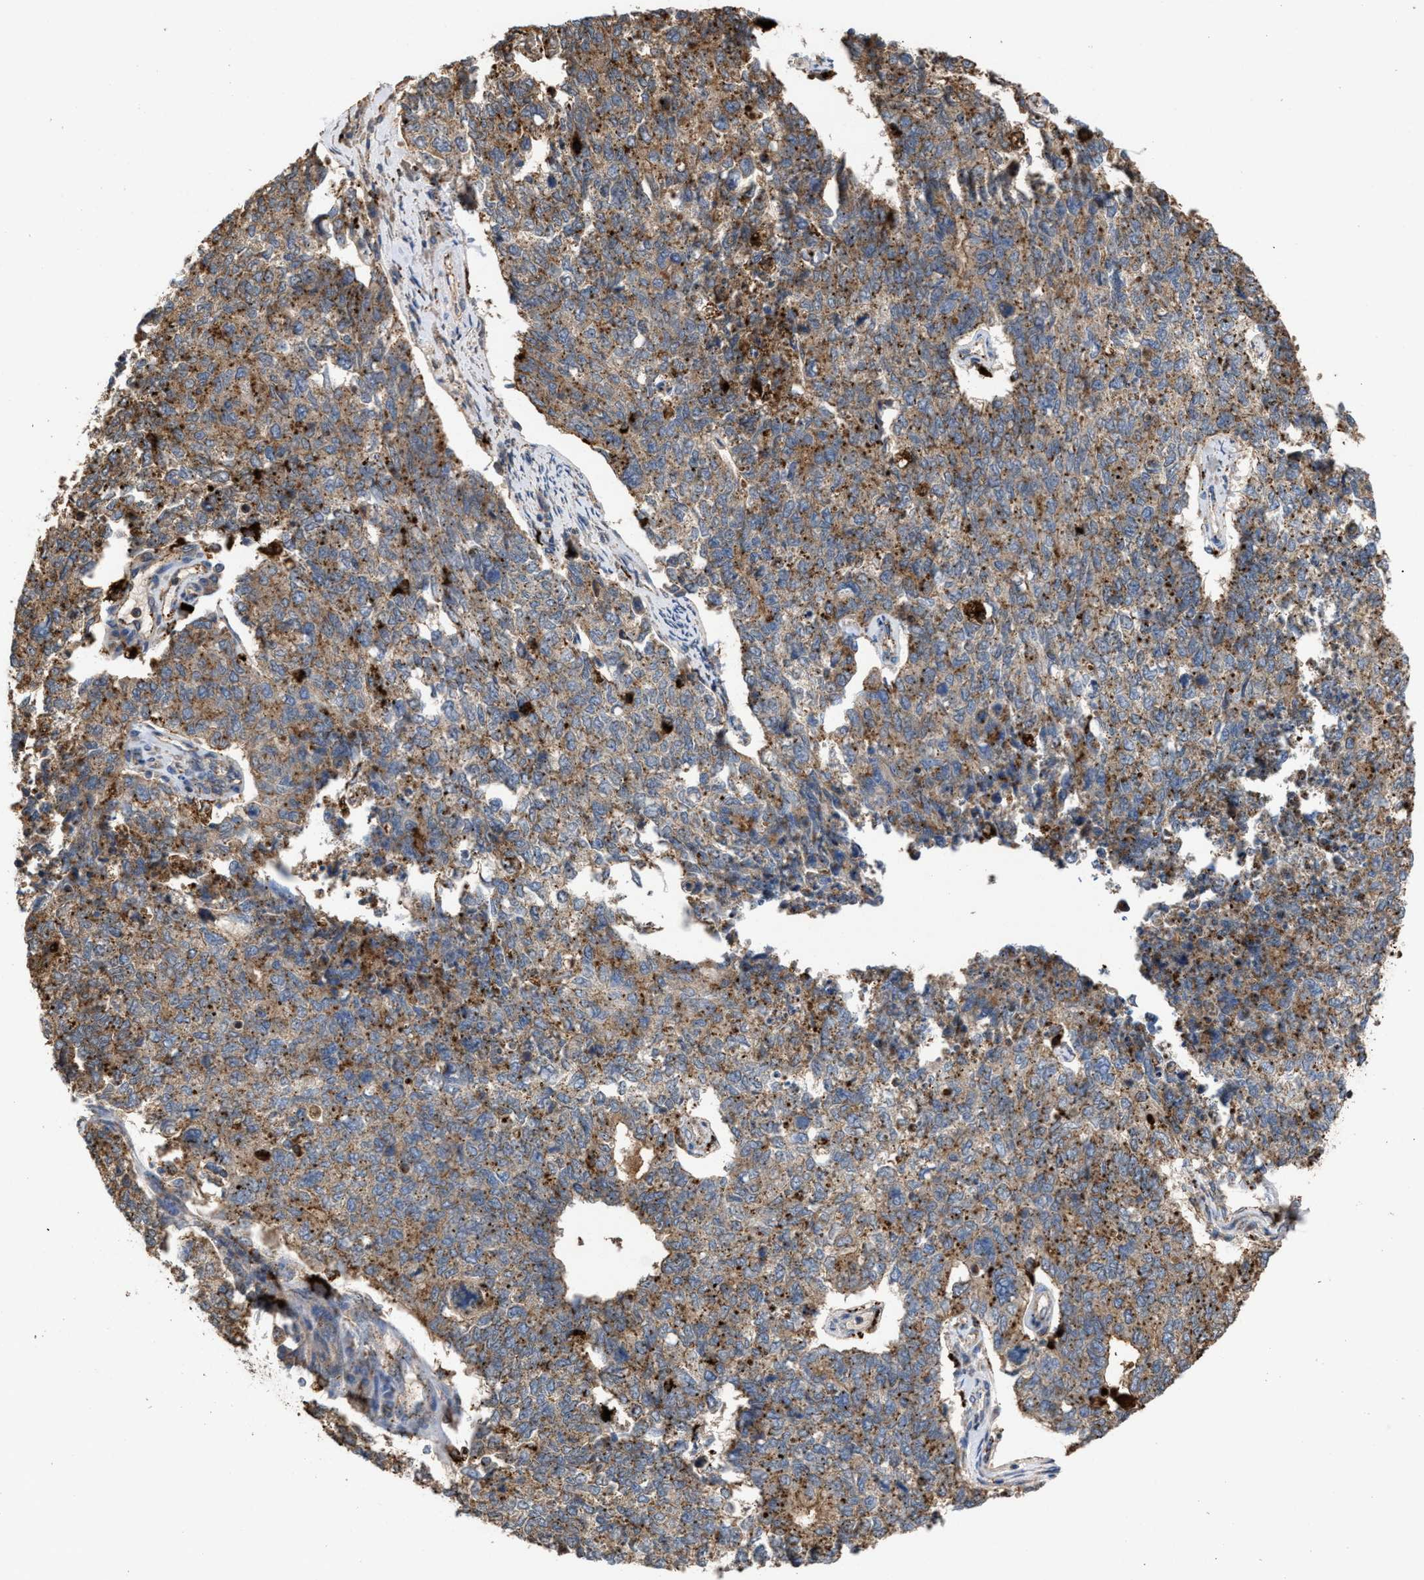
{"staining": {"intensity": "moderate", "quantity": ">75%", "location": "cytoplasmic/membranous"}, "tissue": "cervical cancer", "cell_type": "Tumor cells", "image_type": "cancer", "snomed": [{"axis": "morphology", "description": "Squamous cell carcinoma, NOS"}, {"axis": "topography", "description": "Cervix"}], "caption": "A brown stain labels moderate cytoplasmic/membranous positivity of a protein in cervical squamous cell carcinoma tumor cells.", "gene": "ELMO3", "patient": {"sex": "female", "age": 63}}